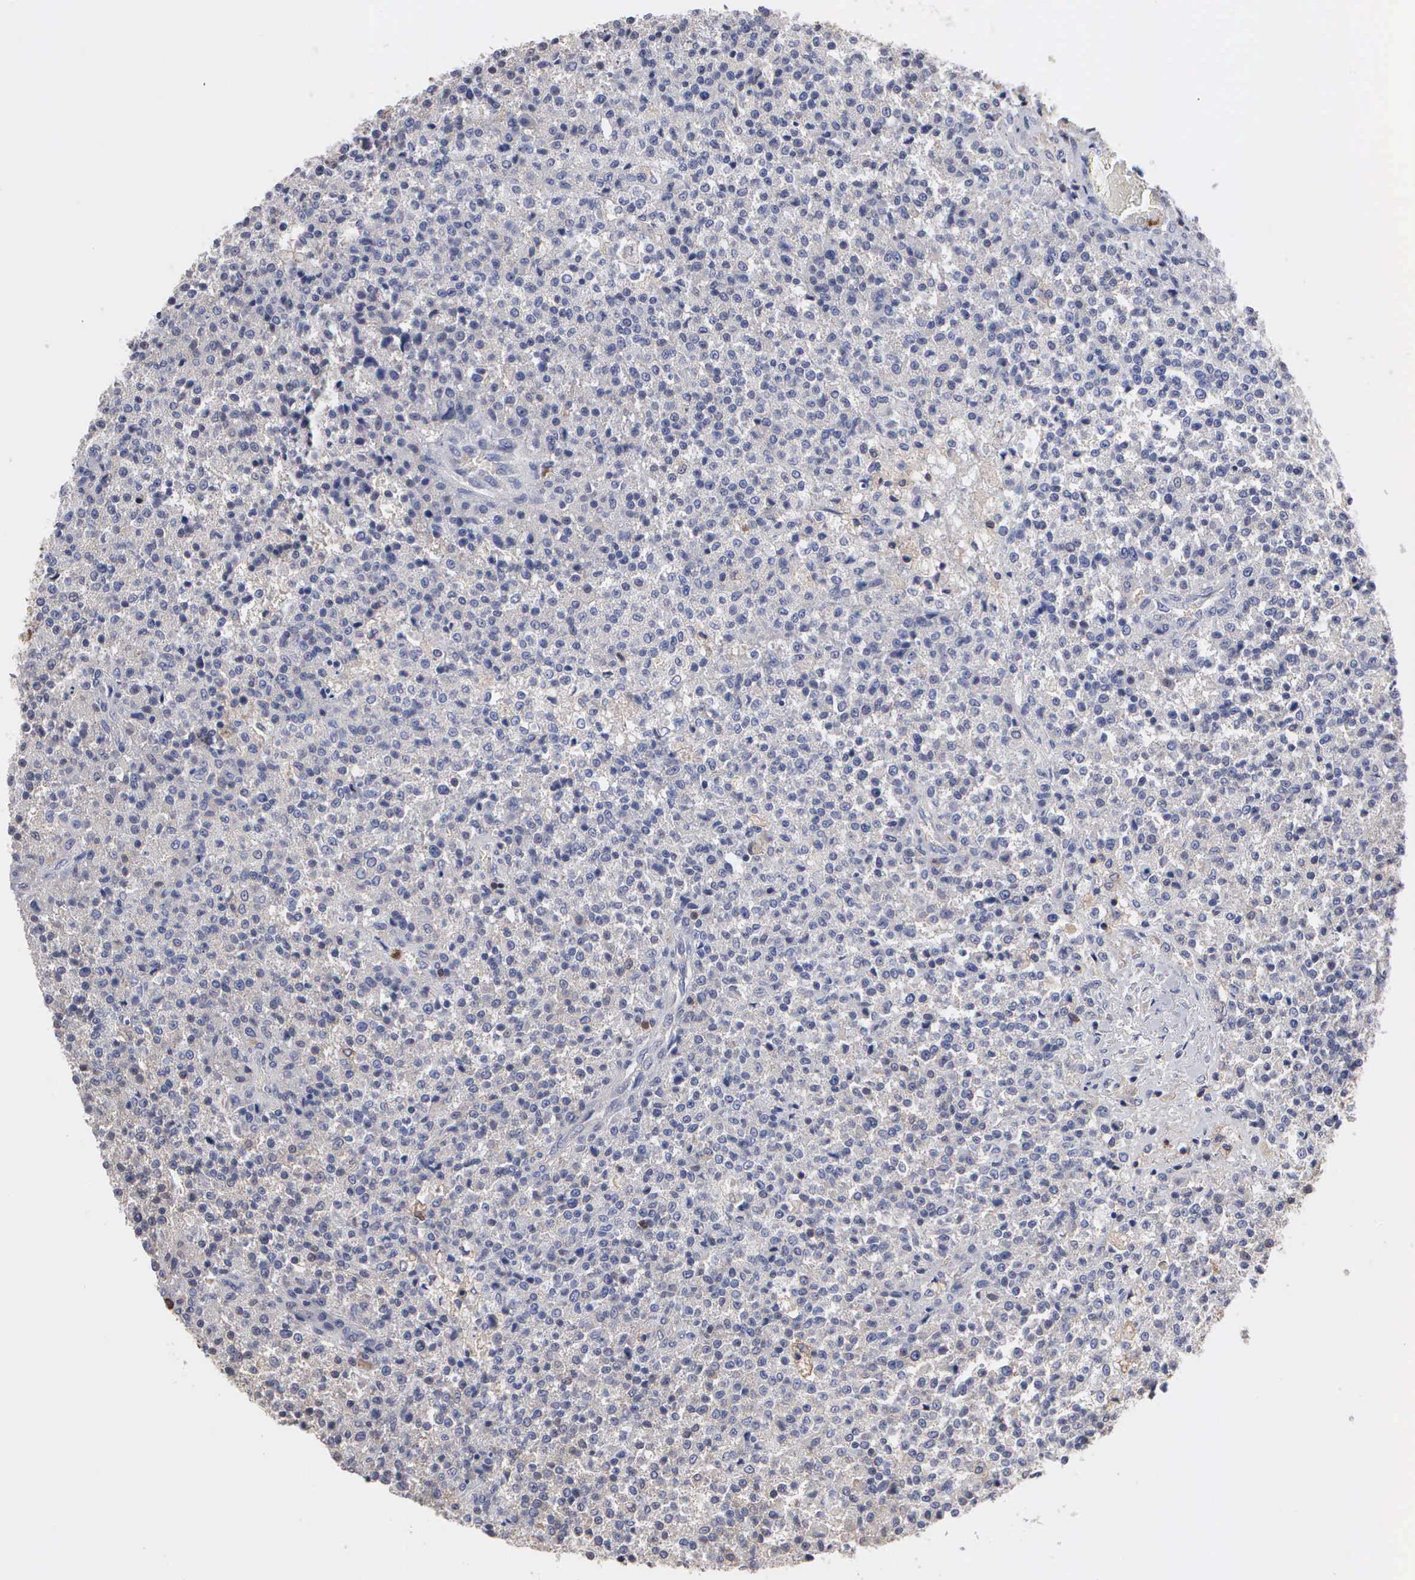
{"staining": {"intensity": "negative", "quantity": "none", "location": "none"}, "tissue": "testis cancer", "cell_type": "Tumor cells", "image_type": "cancer", "snomed": [{"axis": "morphology", "description": "Seminoma, NOS"}, {"axis": "topography", "description": "Testis"}], "caption": "Testis seminoma was stained to show a protein in brown. There is no significant staining in tumor cells.", "gene": "G6PD", "patient": {"sex": "male", "age": 59}}